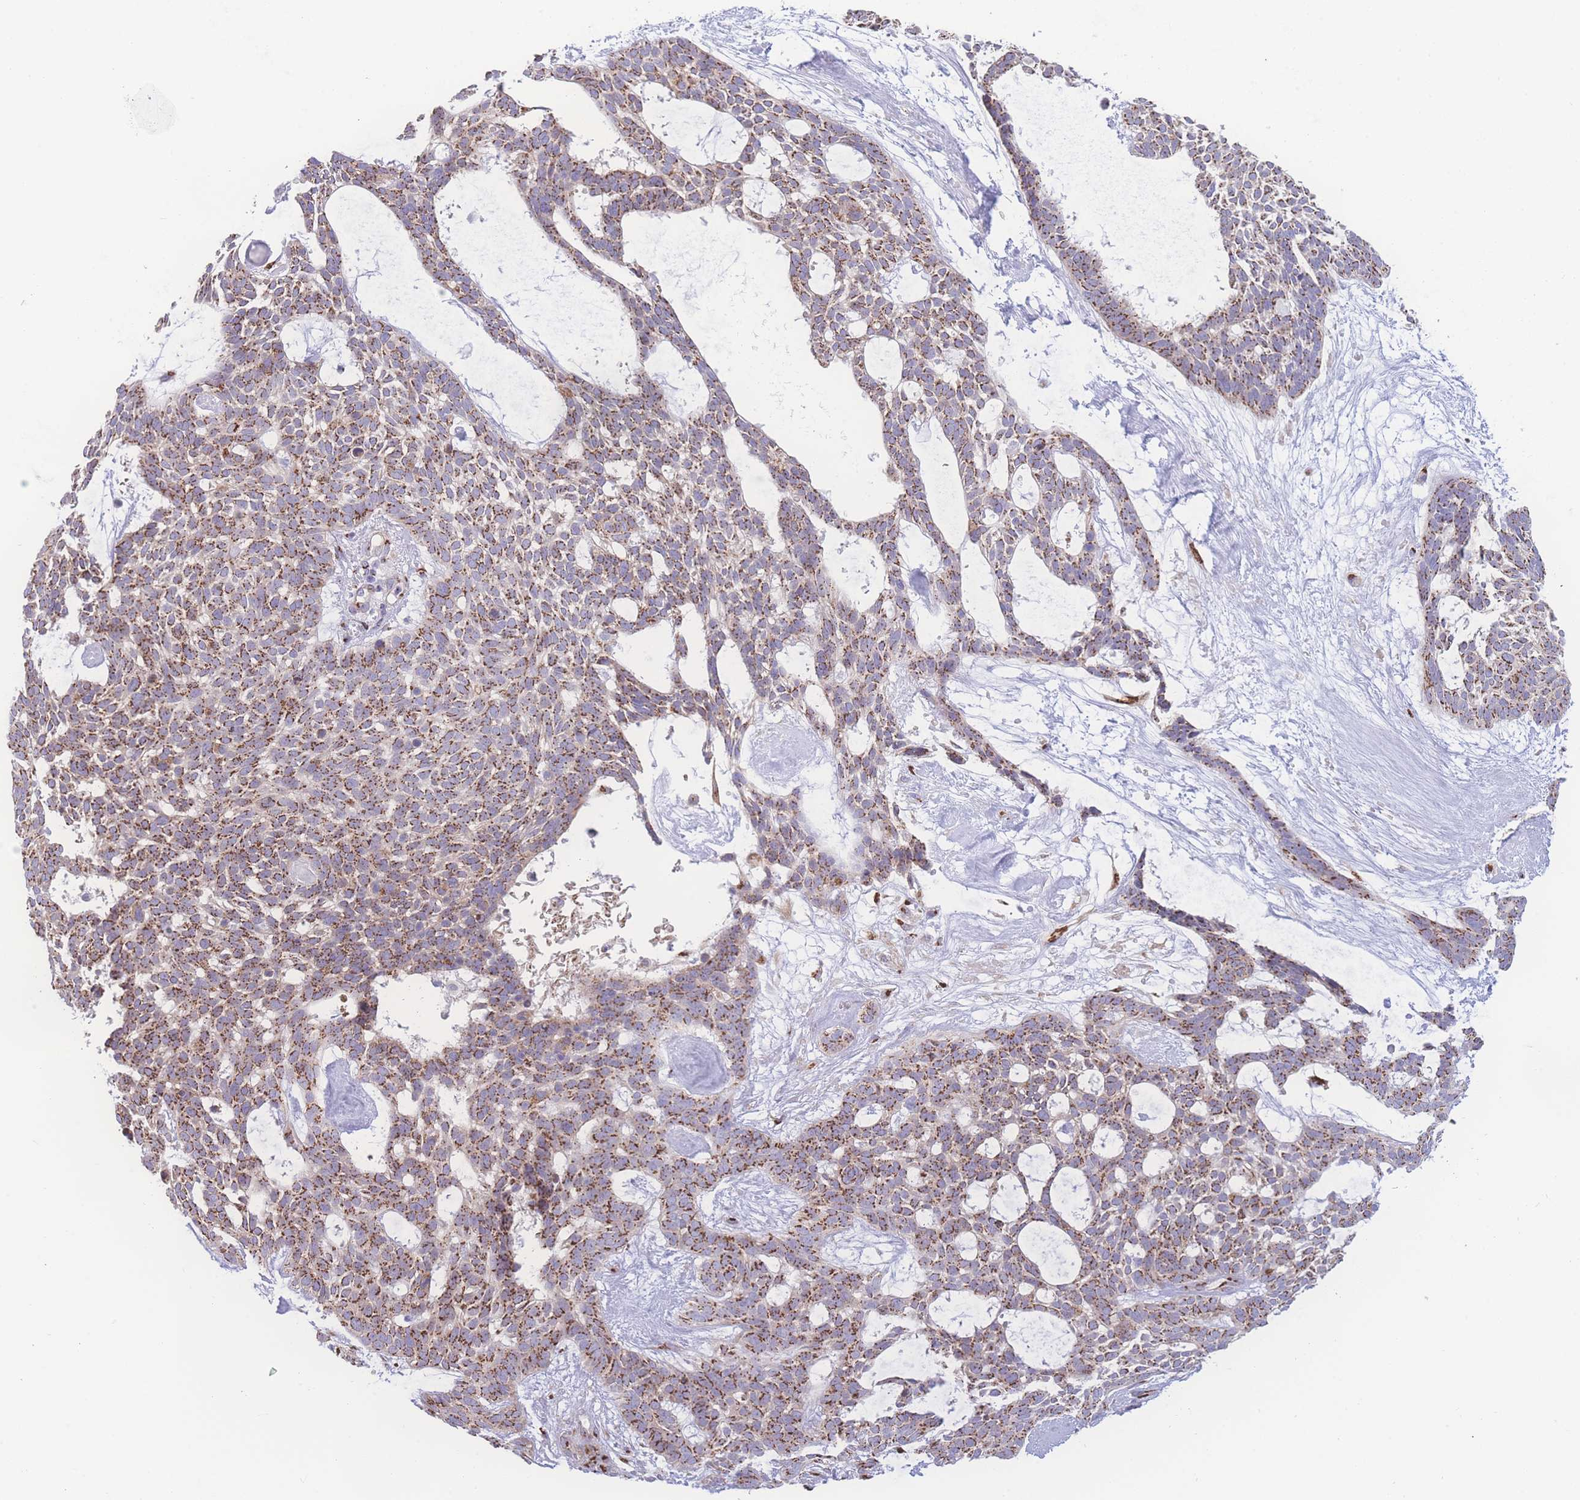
{"staining": {"intensity": "moderate", "quantity": ">75%", "location": "cytoplasmic/membranous"}, "tissue": "skin cancer", "cell_type": "Tumor cells", "image_type": "cancer", "snomed": [{"axis": "morphology", "description": "Basal cell carcinoma"}, {"axis": "topography", "description": "Skin"}], "caption": "Protein staining demonstrates moderate cytoplasmic/membranous staining in approximately >75% of tumor cells in skin cancer. Nuclei are stained in blue.", "gene": "GOLM2", "patient": {"sex": "male", "age": 61}}